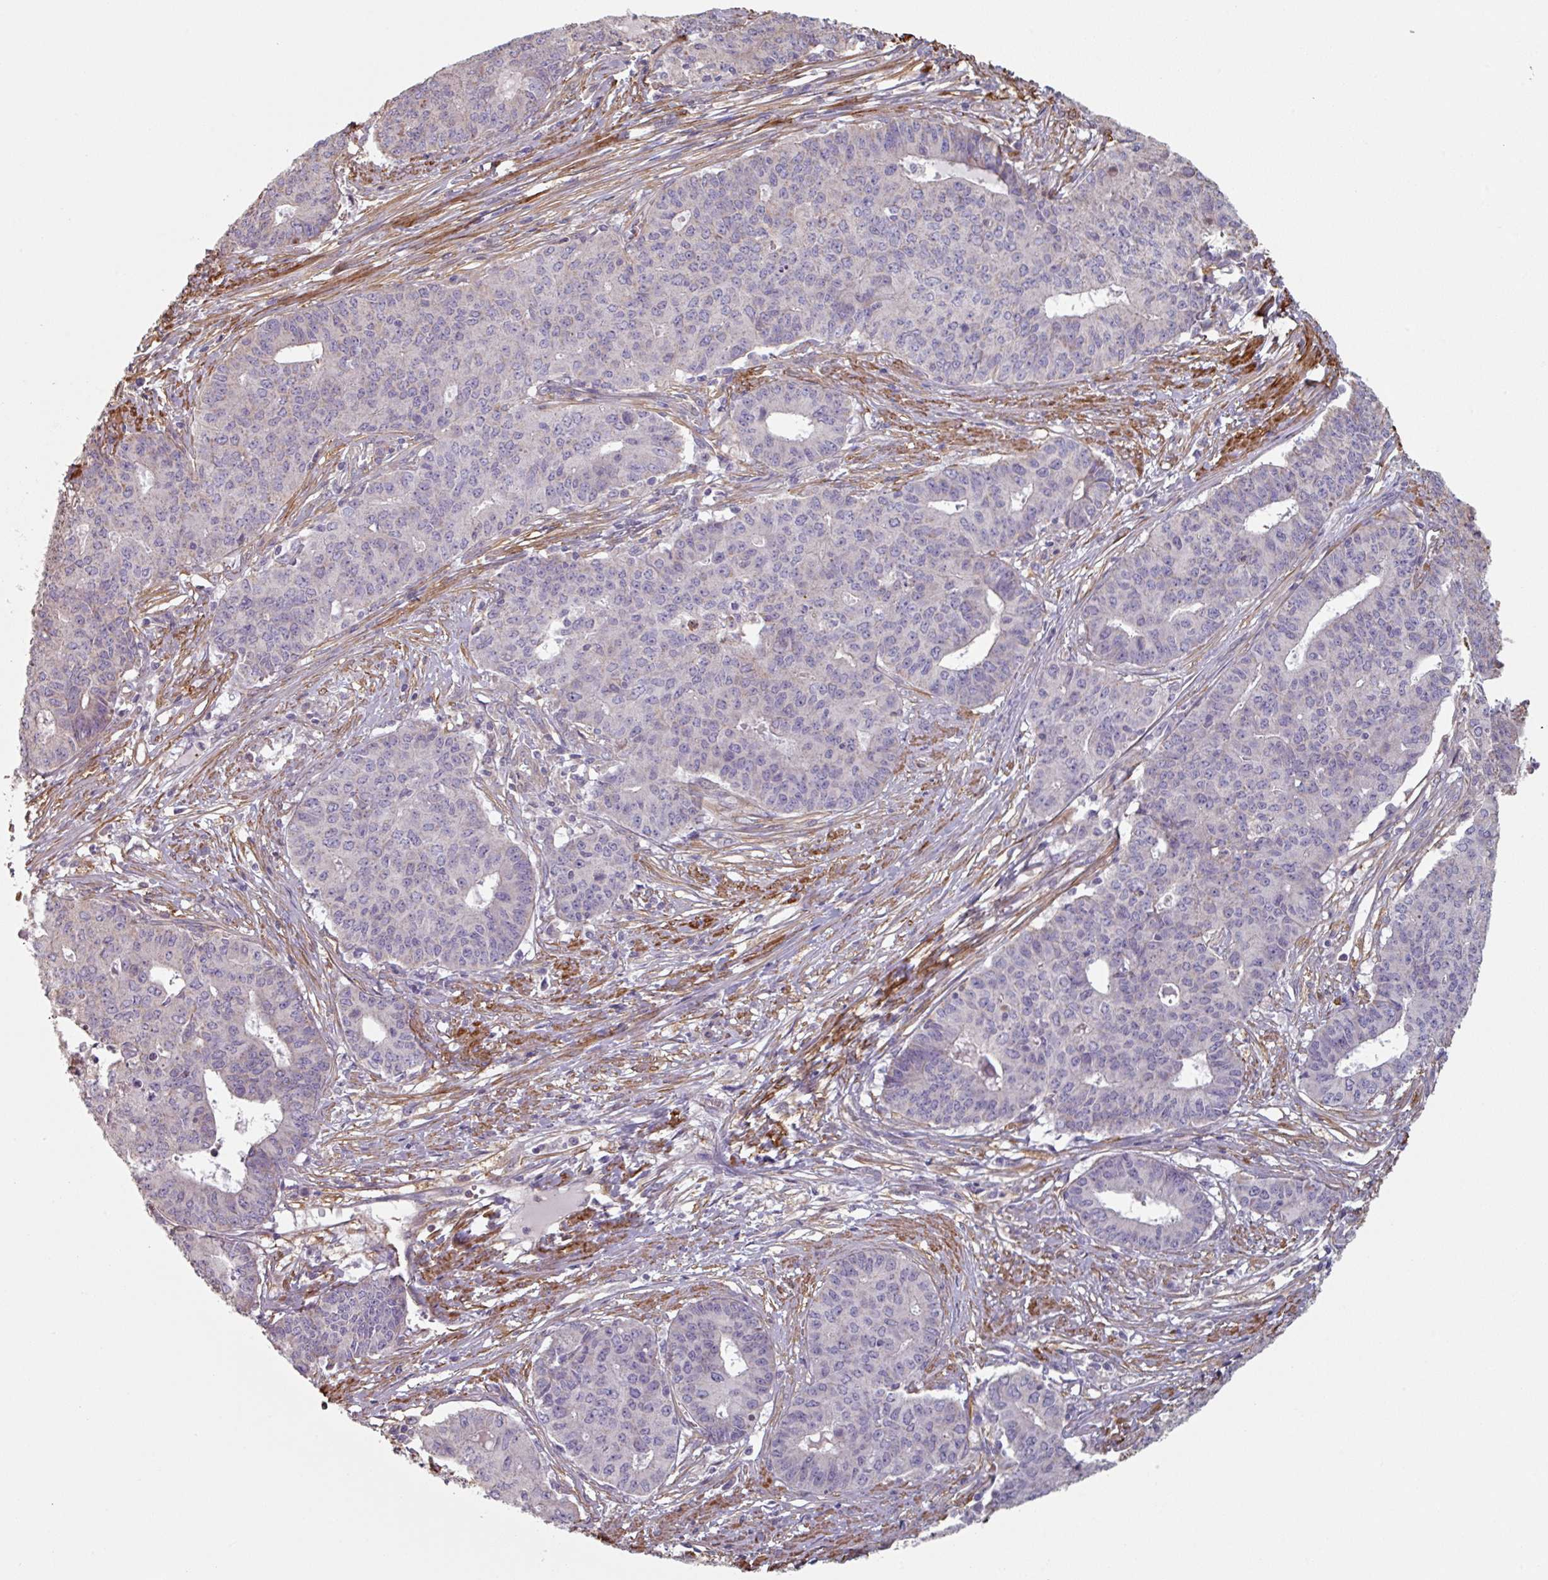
{"staining": {"intensity": "negative", "quantity": "none", "location": "none"}, "tissue": "endometrial cancer", "cell_type": "Tumor cells", "image_type": "cancer", "snomed": [{"axis": "morphology", "description": "Adenocarcinoma, NOS"}, {"axis": "topography", "description": "Endometrium"}], "caption": "Immunohistochemistry photomicrograph of human endometrial cancer (adenocarcinoma) stained for a protein (brown), which reveals no positivity in tumor cells.", "gene": "GSTA4", "patient": {"sex": "female", "age": 59}}